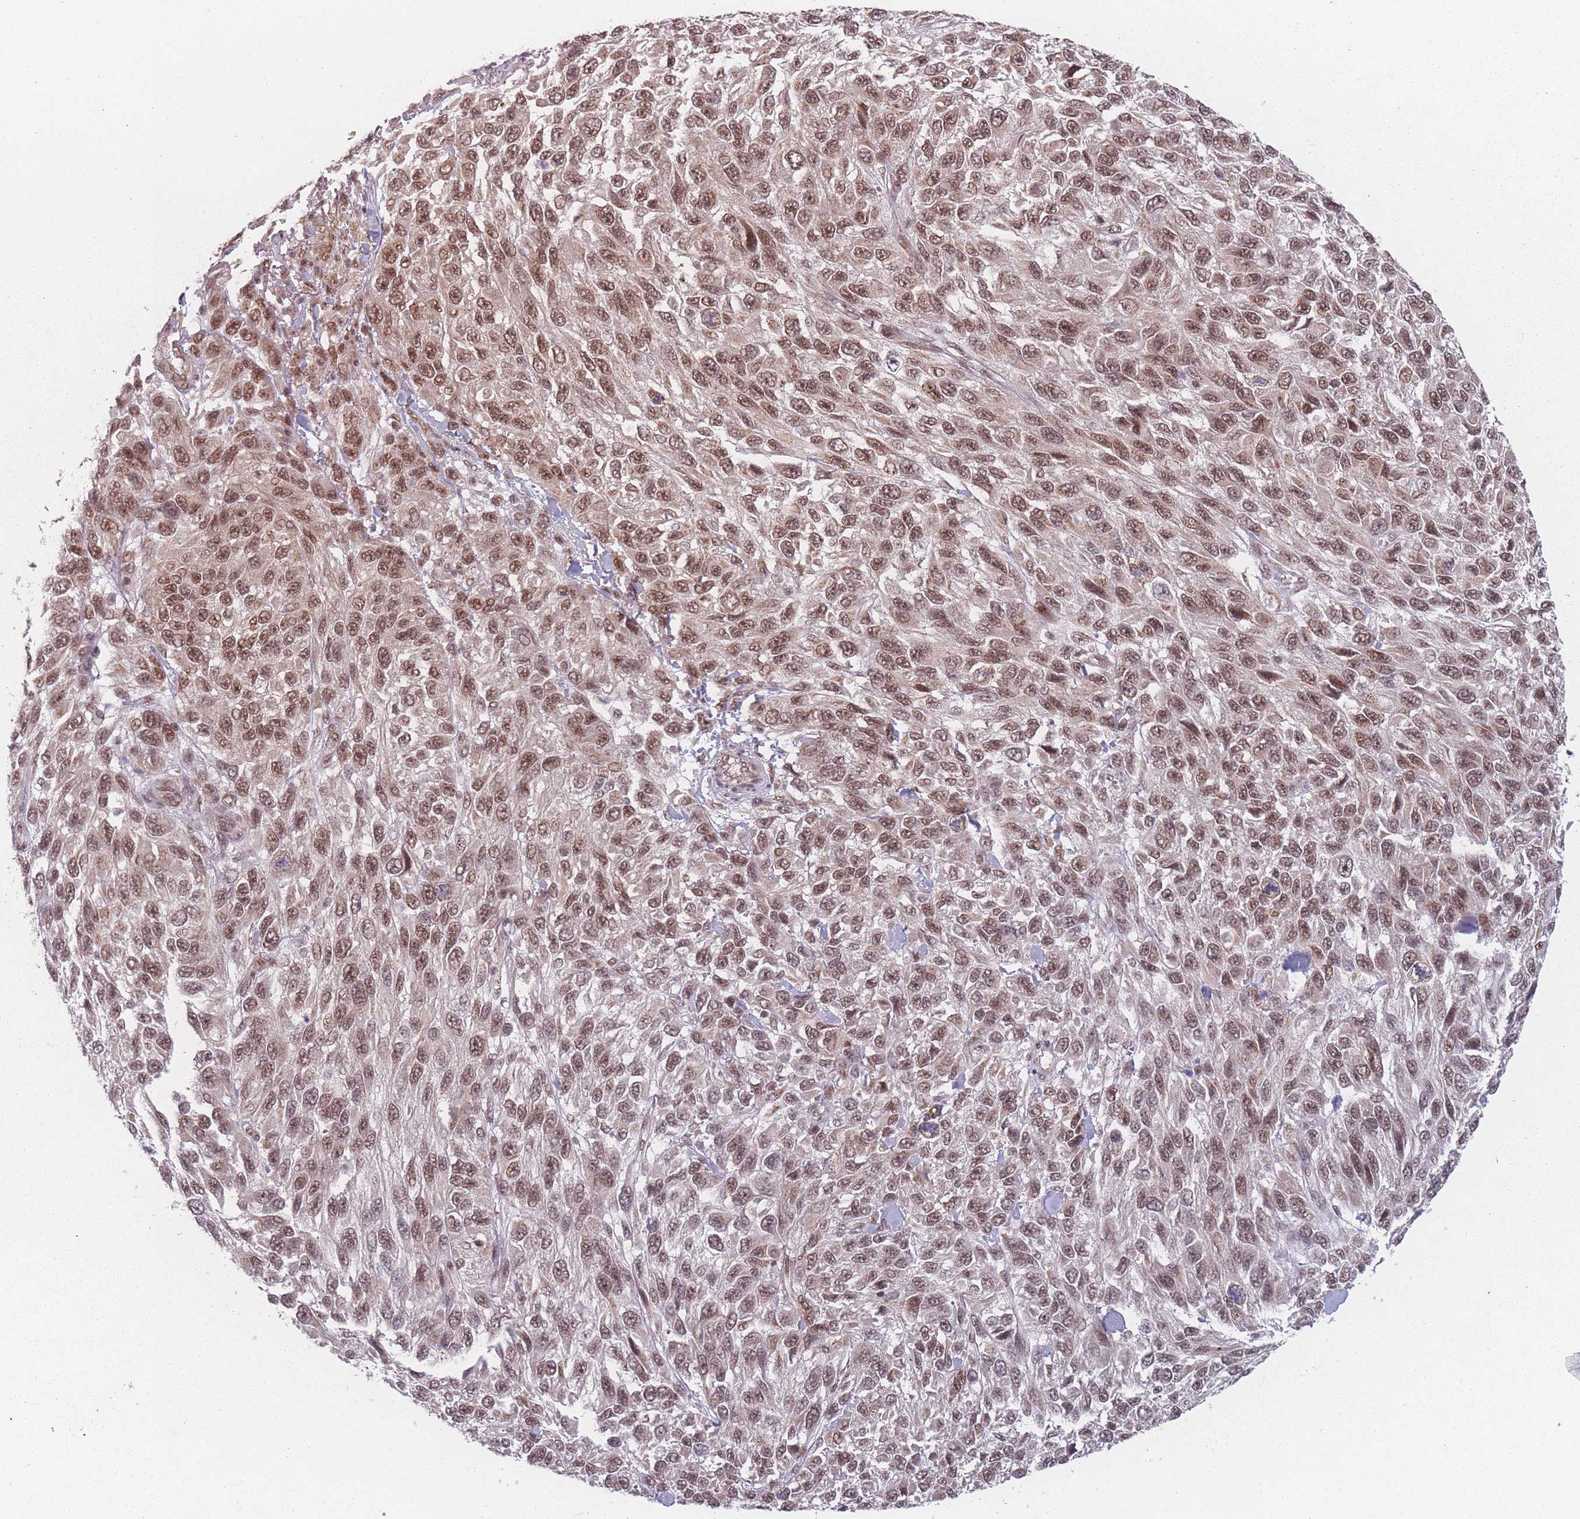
{"staining": {"intensity": "moderate", "quantity": ">75%", "location": "nuclear"}, "tissue": "melanoma", "cell_type": "Tumor cells", "image_type": "cancer", "snomed": [{"axis": "morphology", "description": "Malignant melanoma, NOS"}, {"axis": "topography", "description": "Skin"}], "caption": "High-power microscopy captured an immunohistochemistry (IHC) histopathology image of melanoma, revealing moderate nuclear staining in about >75% of tumor cells. (DAB IHC, brown staining for protein, blue staining for nuclei).", "gene": "ZC3H14", "patient": {"sex": "female", "age": 96}}